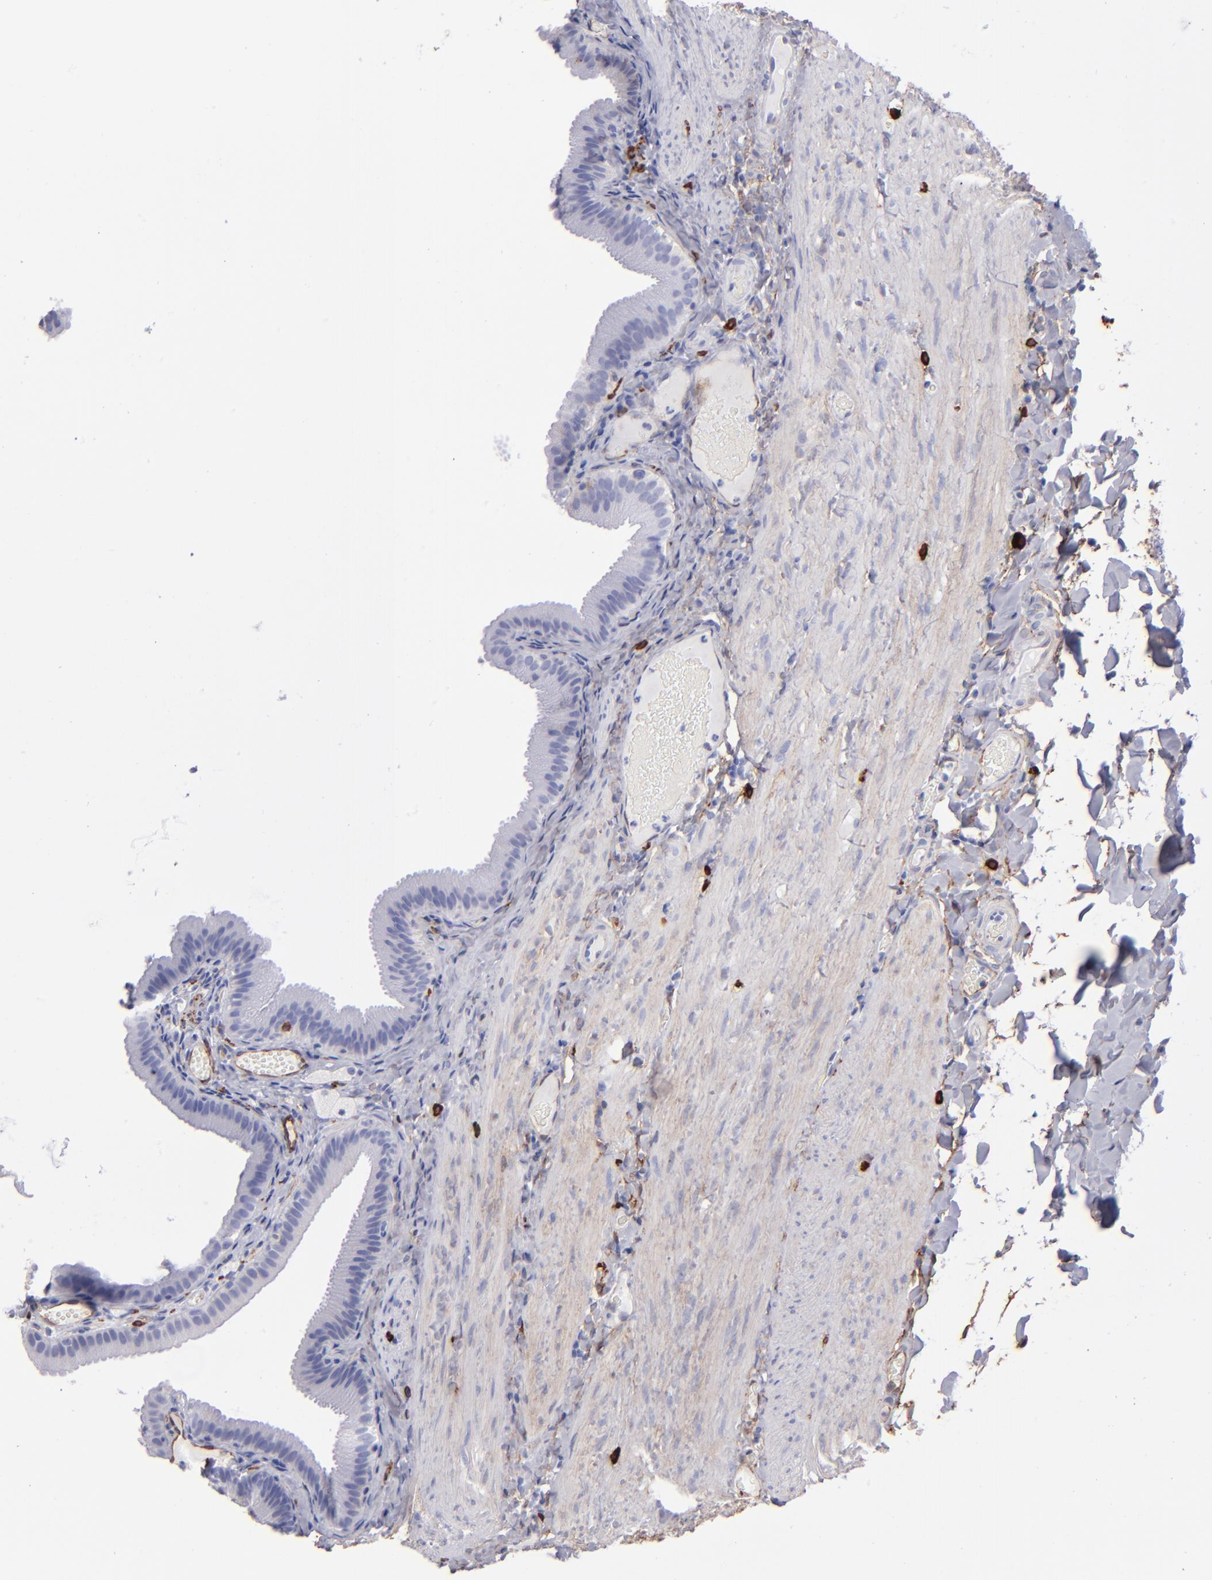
{"staining": {"intensity": "negative", "quantity": "none", "location": "none"}, "tissue": "gallbladder", "cell_type": "Glandular cells", "image_type": "normal", "snomed": [{"axis": "morphology", "description": "Normal tissue, NOS"}, {"axis": "topography", "description": "Gallbladder"}], "caption": "Immunohistochemistry of benign human gallbladder exhibits no expression in glandular cells.", "gene": "AHNAK2", "patient": {"sex": "female", "age": 24}}